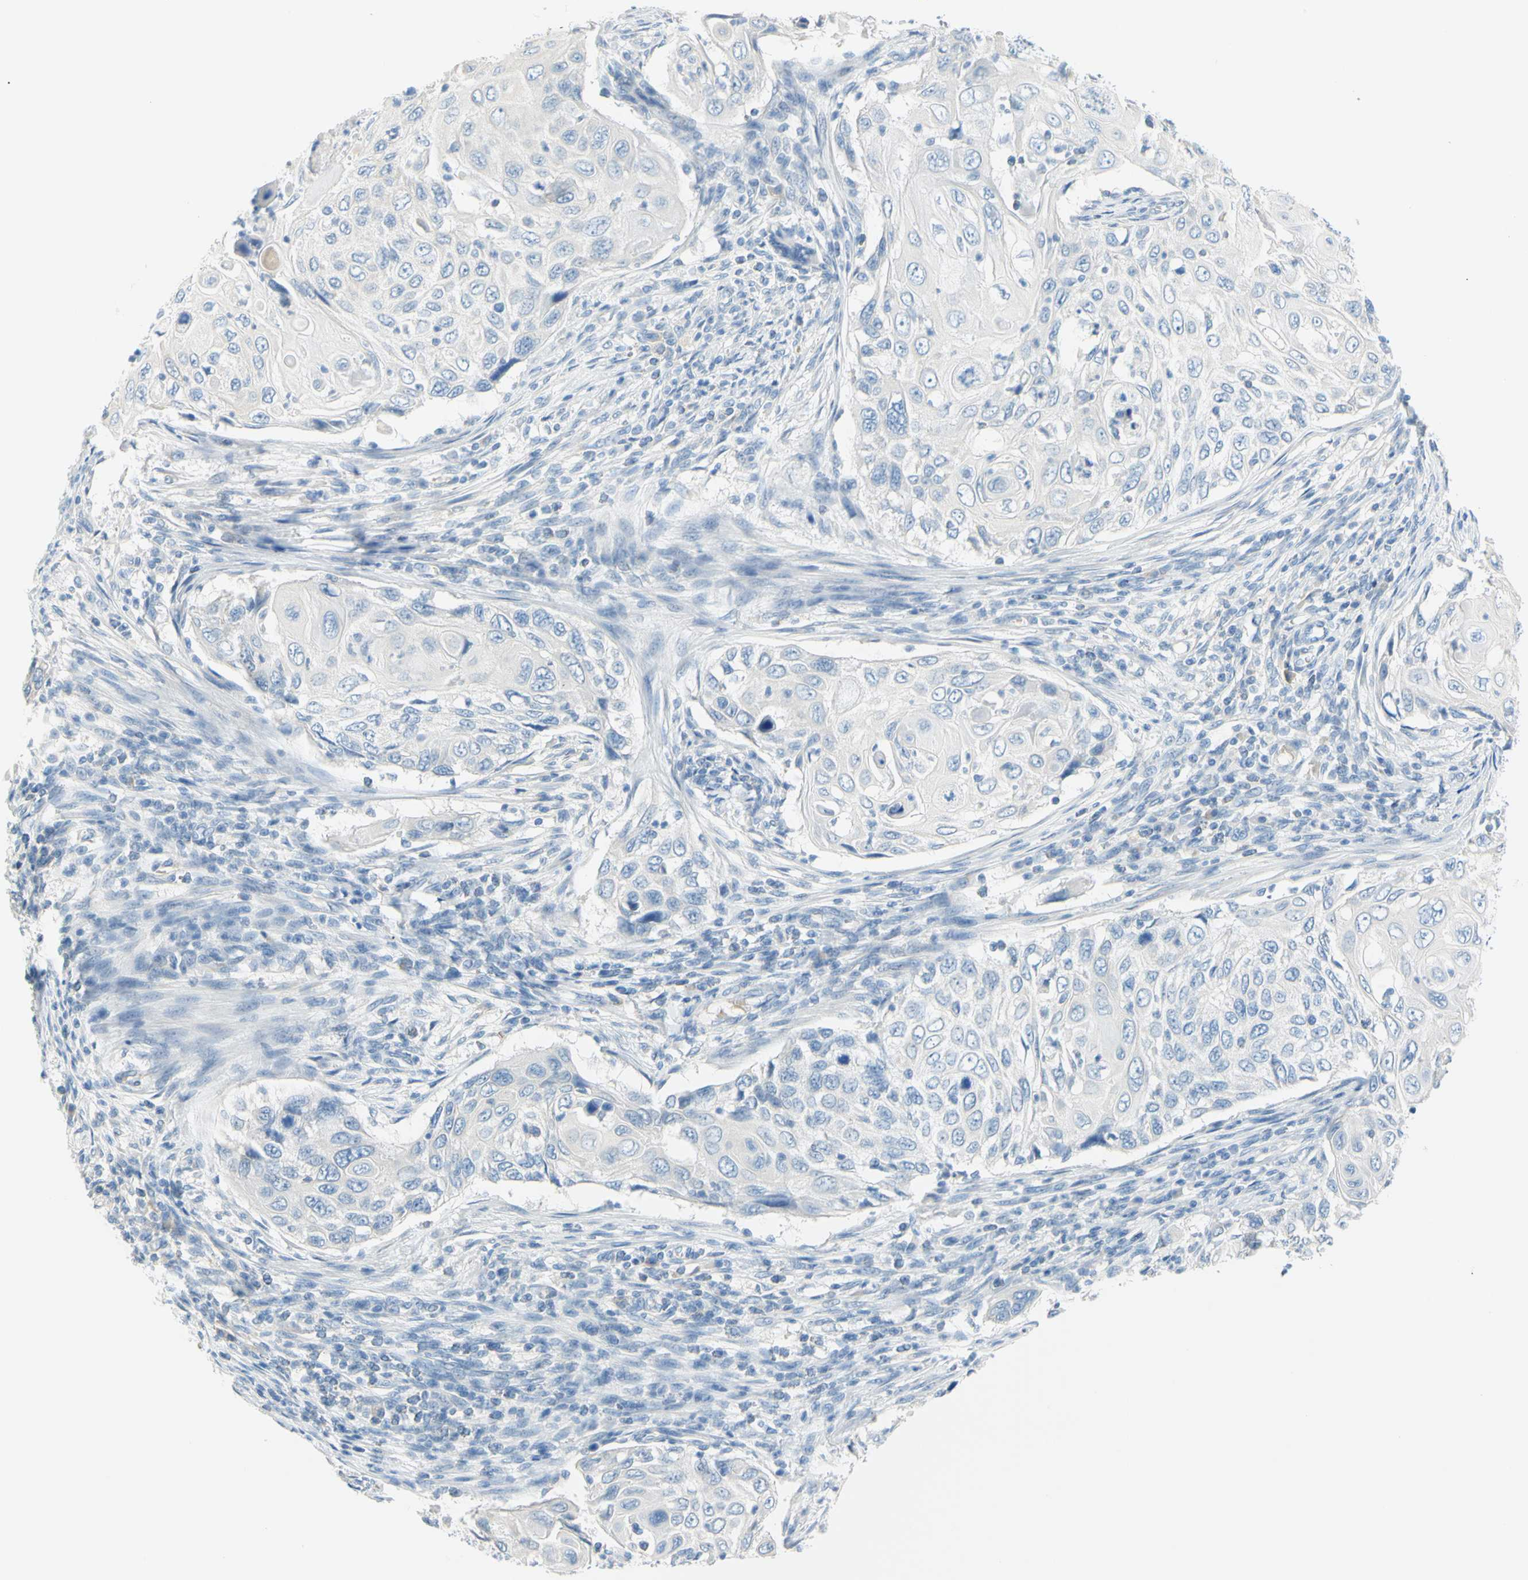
{"staining": {"intensity": "negative", "quantity": "none", "location": "none"}, "tissue": "cervical cancer", "cell_type": "Tumor cells", "image_type": "cancer", "snomed": [{"axis": "morphology", "description": "Squamous cell carcinoma, NOS"}, {"axis": "topography", "description": "Cervix"}], "caption": "This is an IHC photomicrograph of cervical cancer. There is no positivity in tumor cells.", "gene": "DCT", "patient": {"sex": "female", "age": 70}}